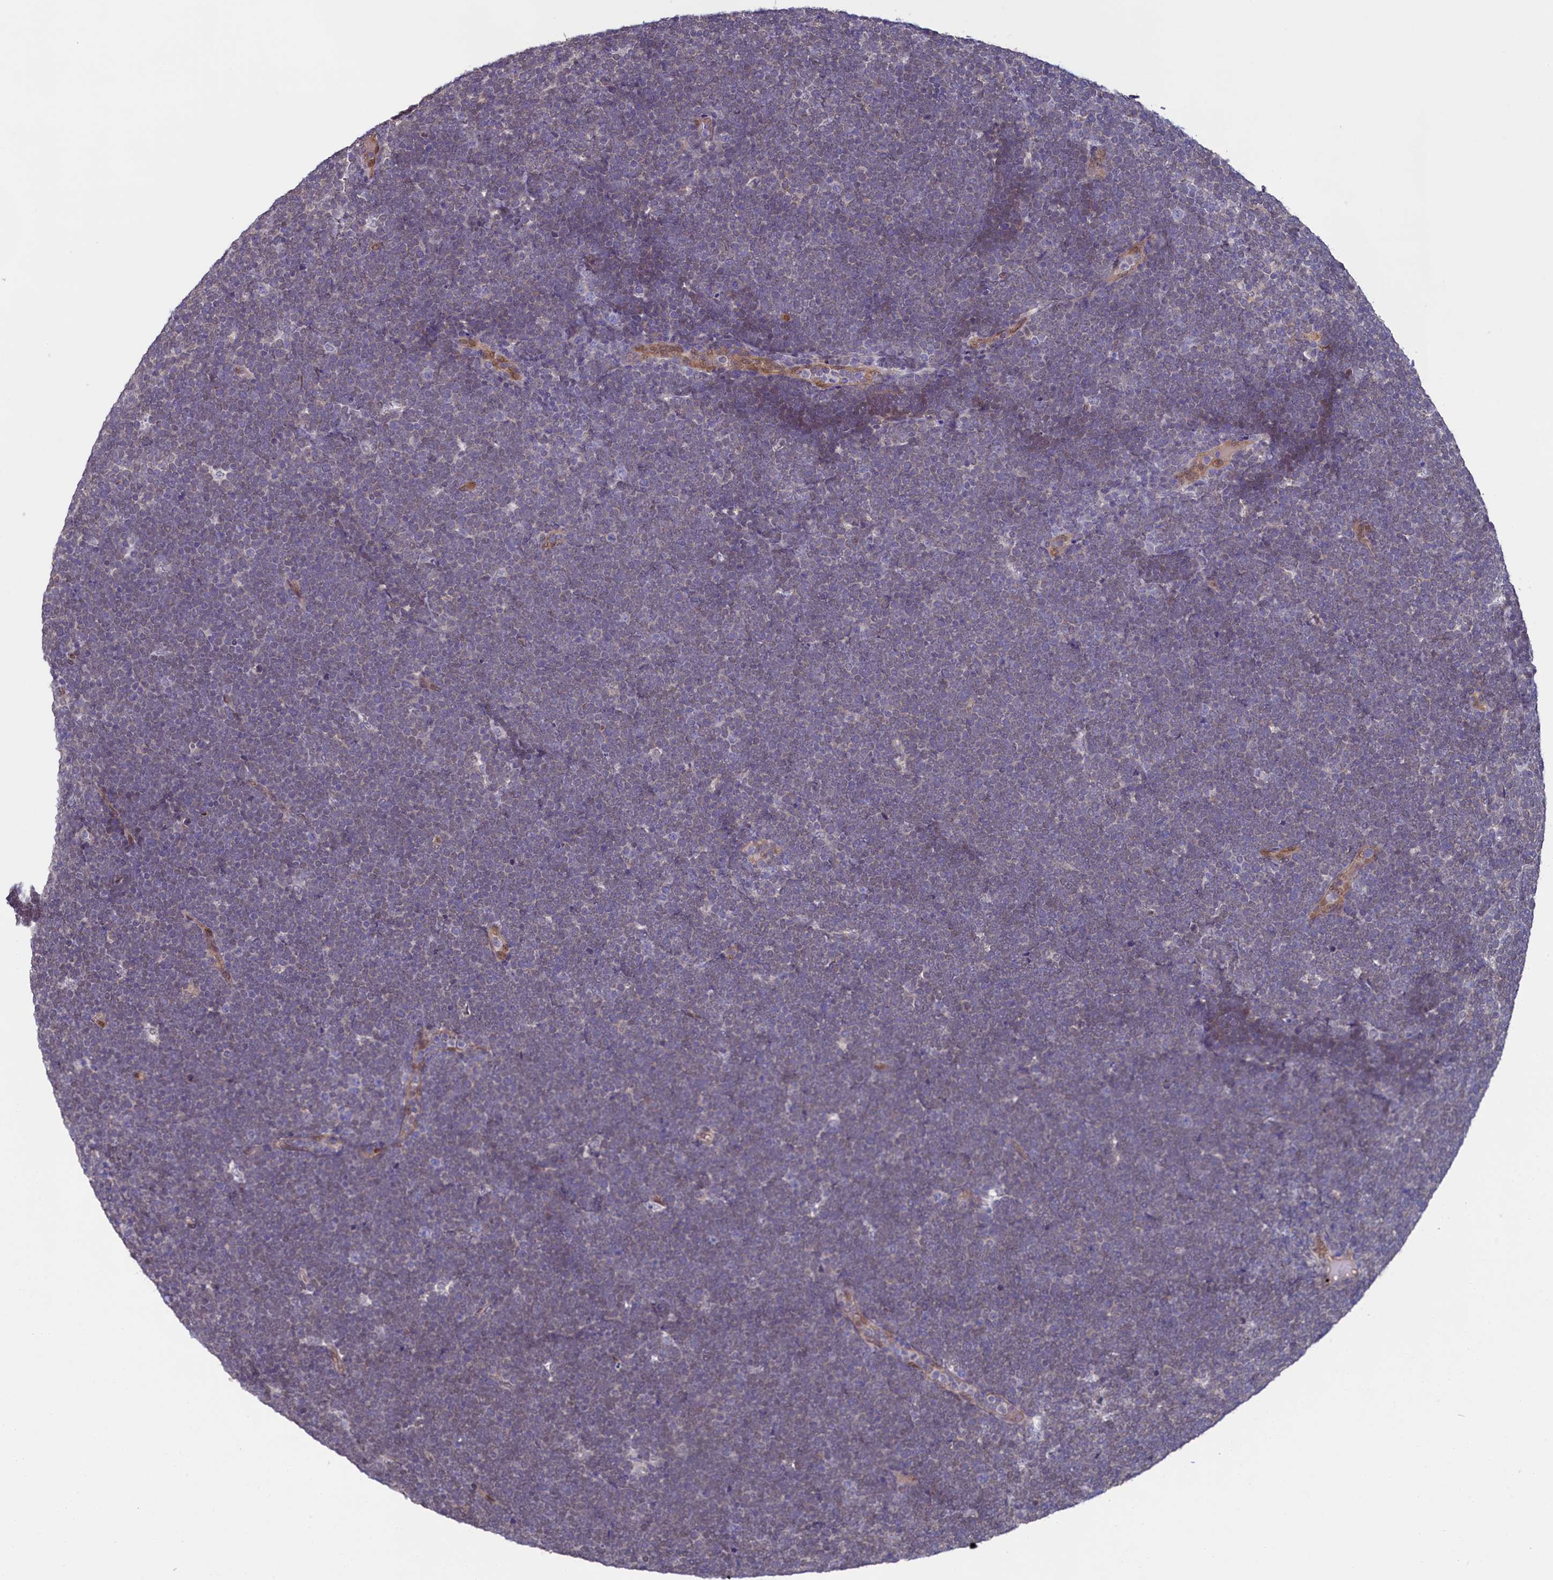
{"staining": {"intensity": "weak", "quantity": "25%-75%", "location": "cytoplasmic/membranous"}, "tissue": "lymphoma", "cell_type": "Tumor cells", "image_type": "cancer", "snomed": [{"axis": "morphology", "description": "Malignant lymphoma, non-Hodgkin's type, High grade"}, {"axis": "topography", "description": "Lymph node"}], "caption": "Brown immunohistochemical staining in lymphoma demonstrates weak cytoplasmic/membranous expression in about 25%-75% of tumor cells.", "gene": "FLYWCH2", "patient": {"sex": "male", "age": 13}}